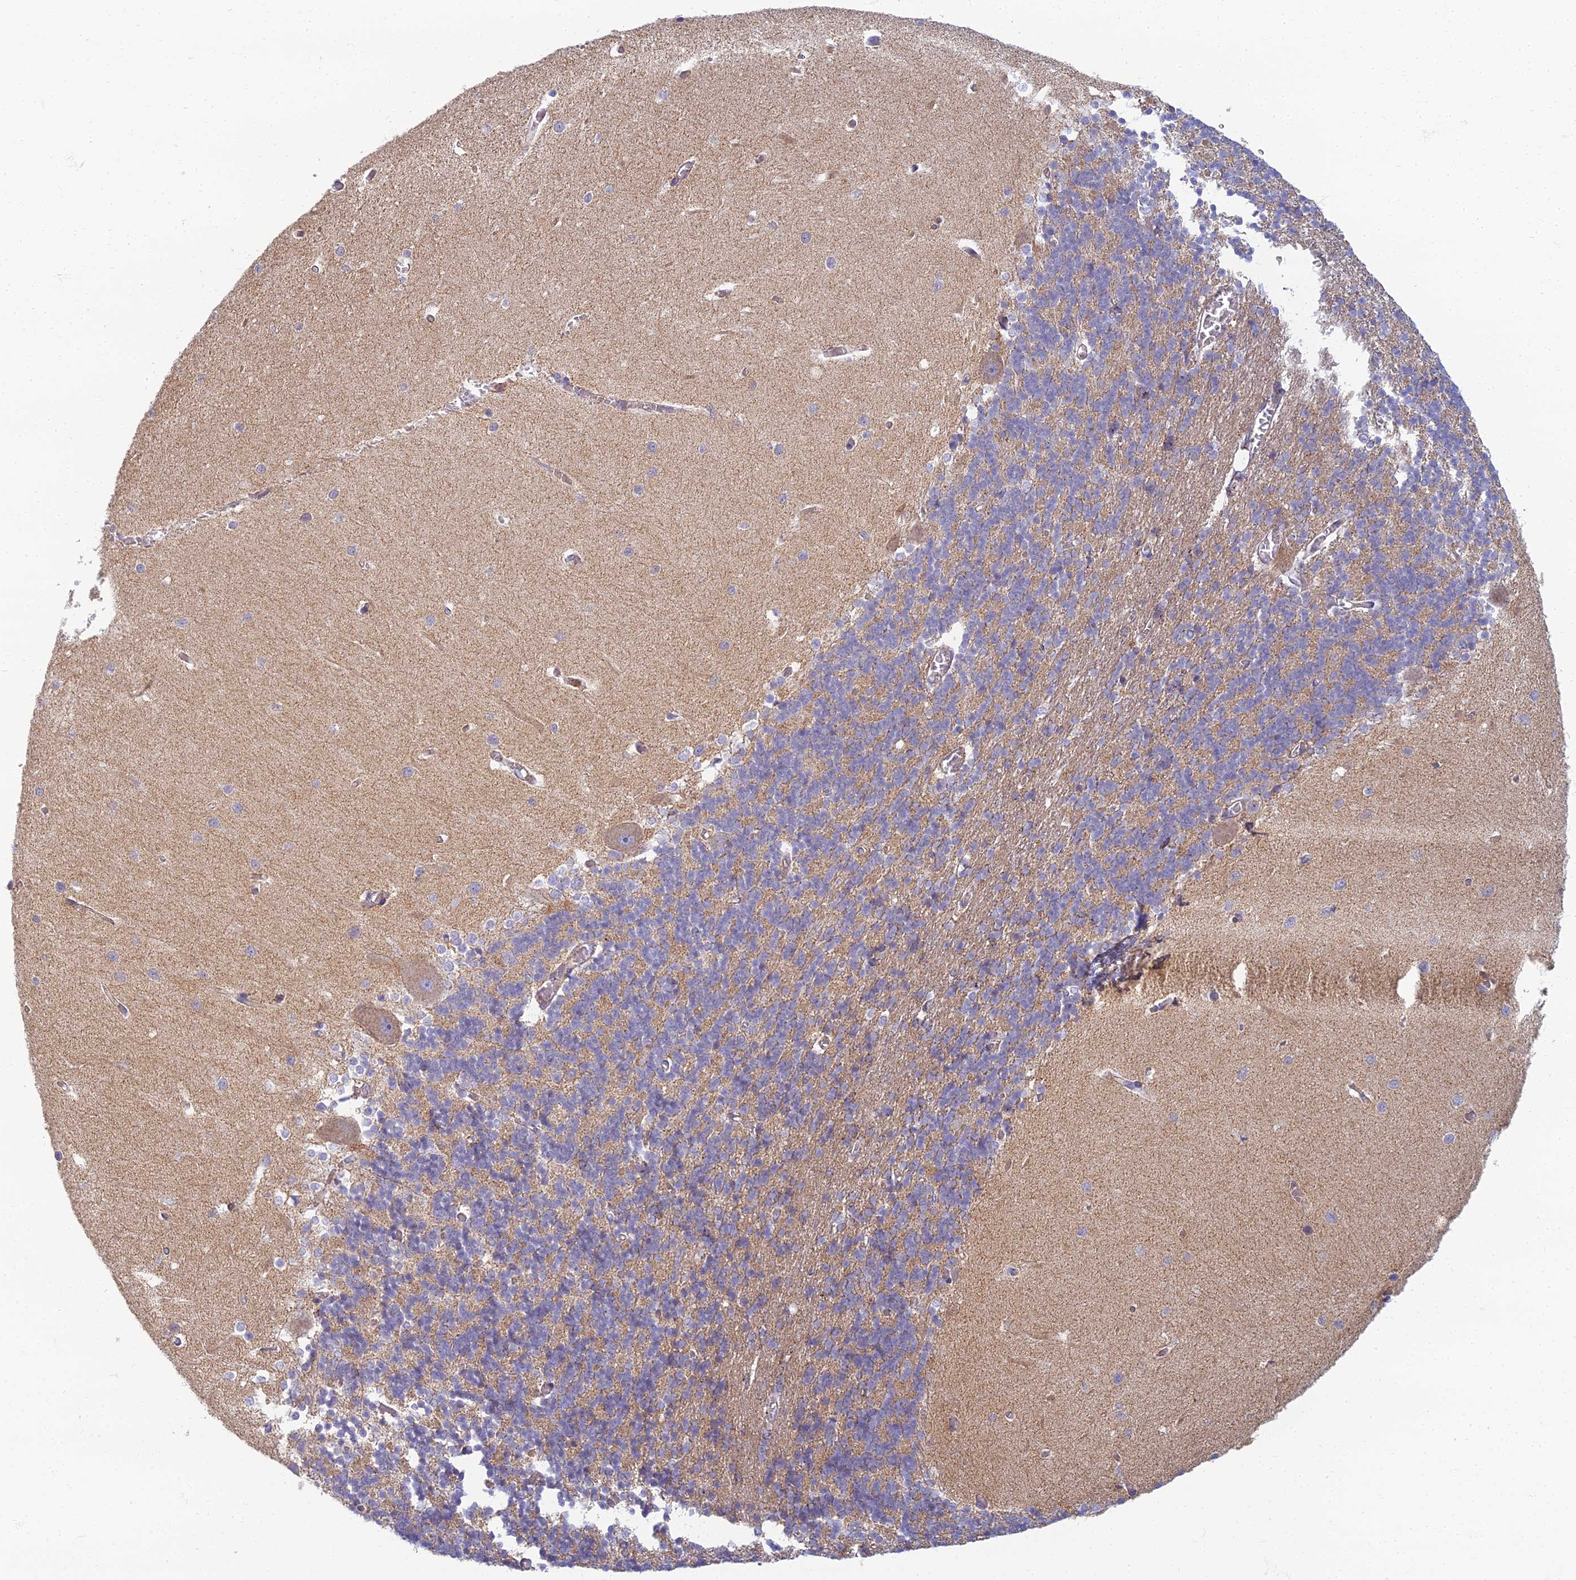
{"staining": {"intensity": "moderate", "quantity": "<25%", "location": "cytoplasmic/membranous"}, "tissue": "cerebellum", "cell_type": "Cells in granular layer", "image_type": "normal", "snomed": [{"axis": "morphology", "description": "Normal tissue, NOS"}, {"axis": "topography", "description": "Cerebellum"}], "caption": "Cerebellum was stained to show a protein in brown. There is low levels of moderate cytoplasmic/membranous staining in approximately <25% of cells in granular layer. Using DAB (3,3'-diaminobenzidine) (brown) and hematoxylin (blue) stains, captured at high magnification using brightfield microscopy.", "gene": "CHMP4B", "patient": {"sex": "male", "age": 37}}